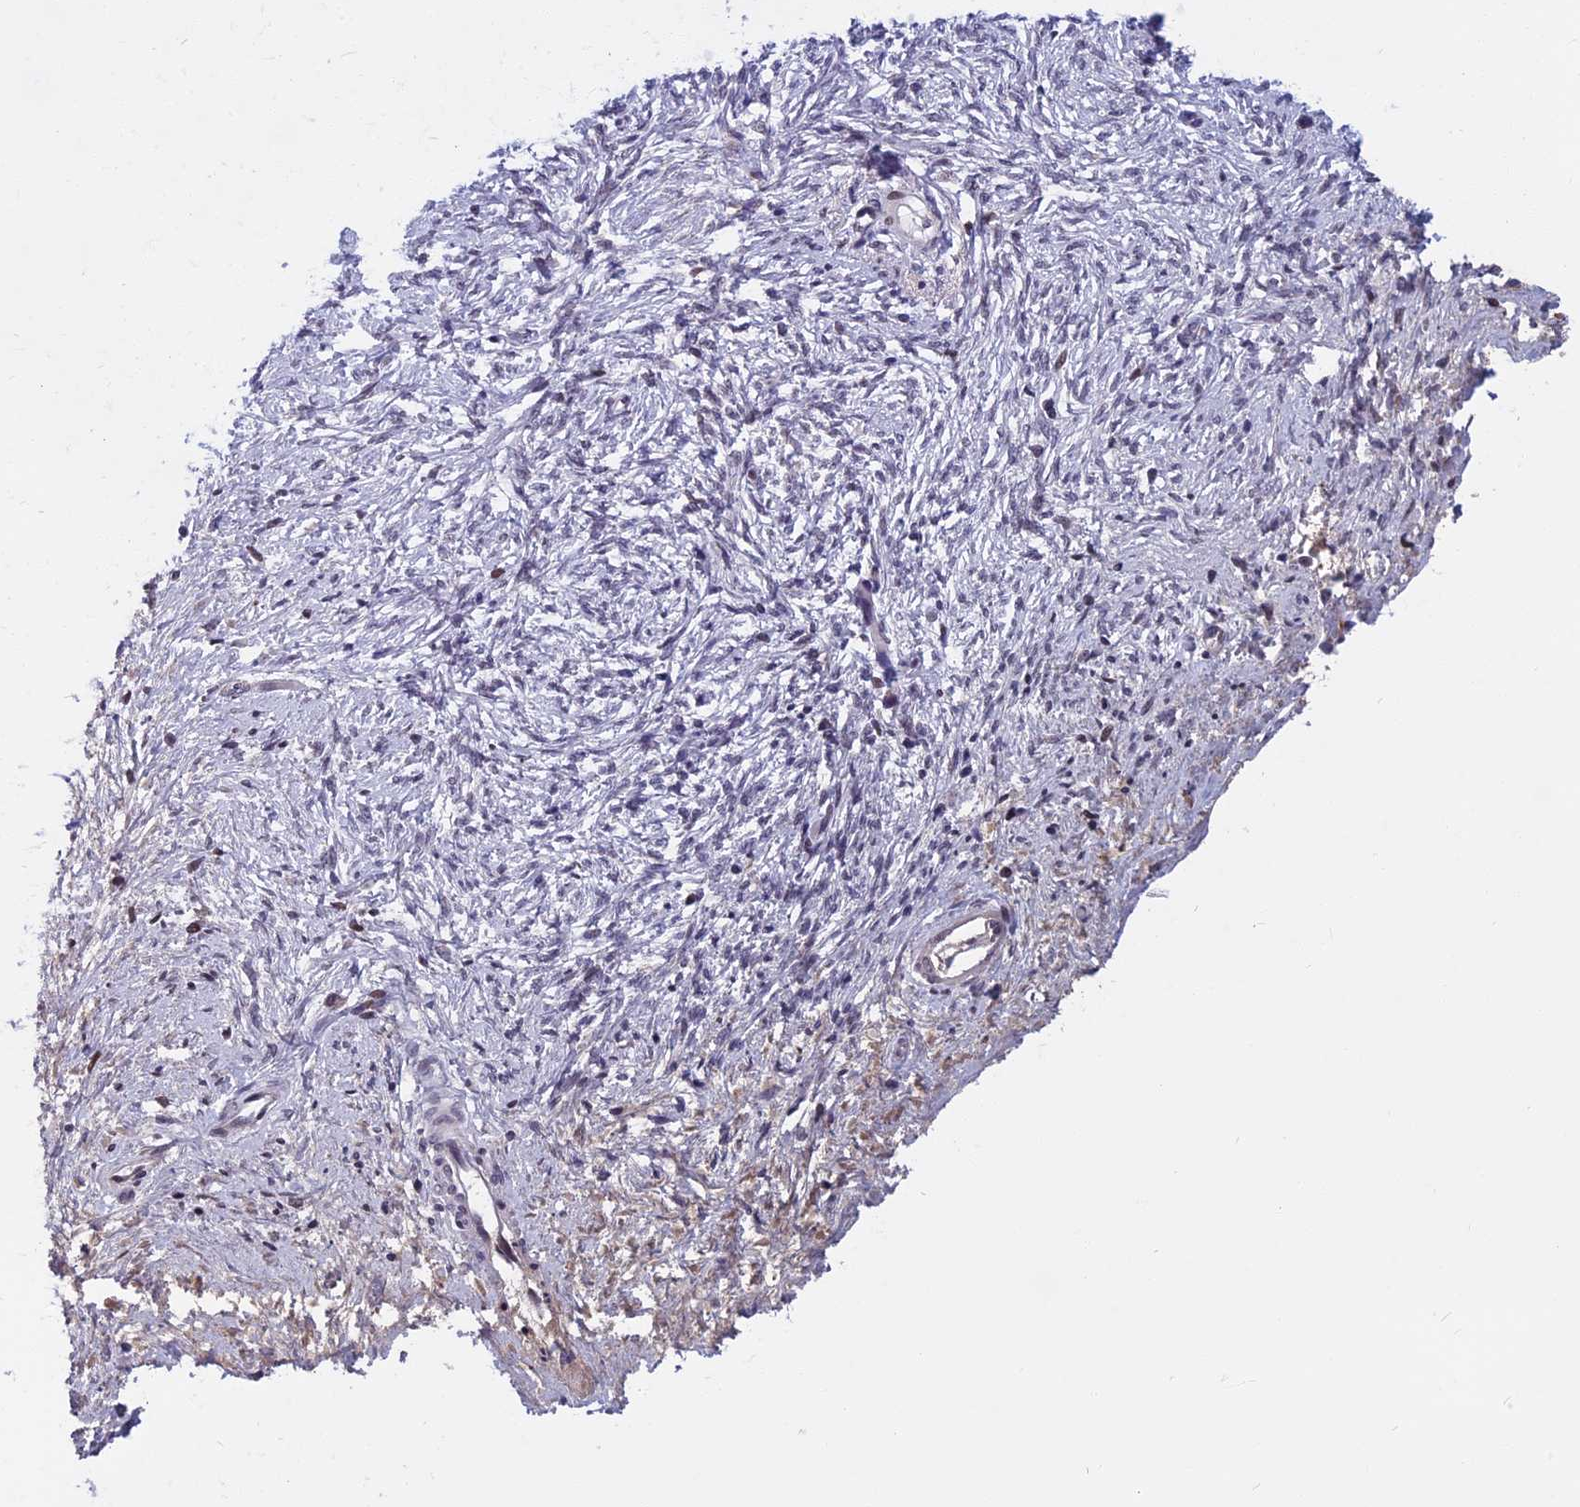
{"staining": {"intensity": "negative", "quantity": "none", "location": "none"}, "tissue": "ovarian cancer", "cell_type": "Tumor cells", "image_type": "cancer", "snomed": [{"axis": "morphology", "description": "Cystadenocarcinoma, serous, NOS"}, {"axis": "topography", "description": "Ovary"}], "caption": "Tumor cells show no significant positivity in ovarian serous cystadenocarcinoma. (DAB (3,3'-diaminobenzidine) IHC visualized using brightfield microscopy, high magnification).", "gene": "CDC7", "patient": {"sex": "female", "age": 44}}